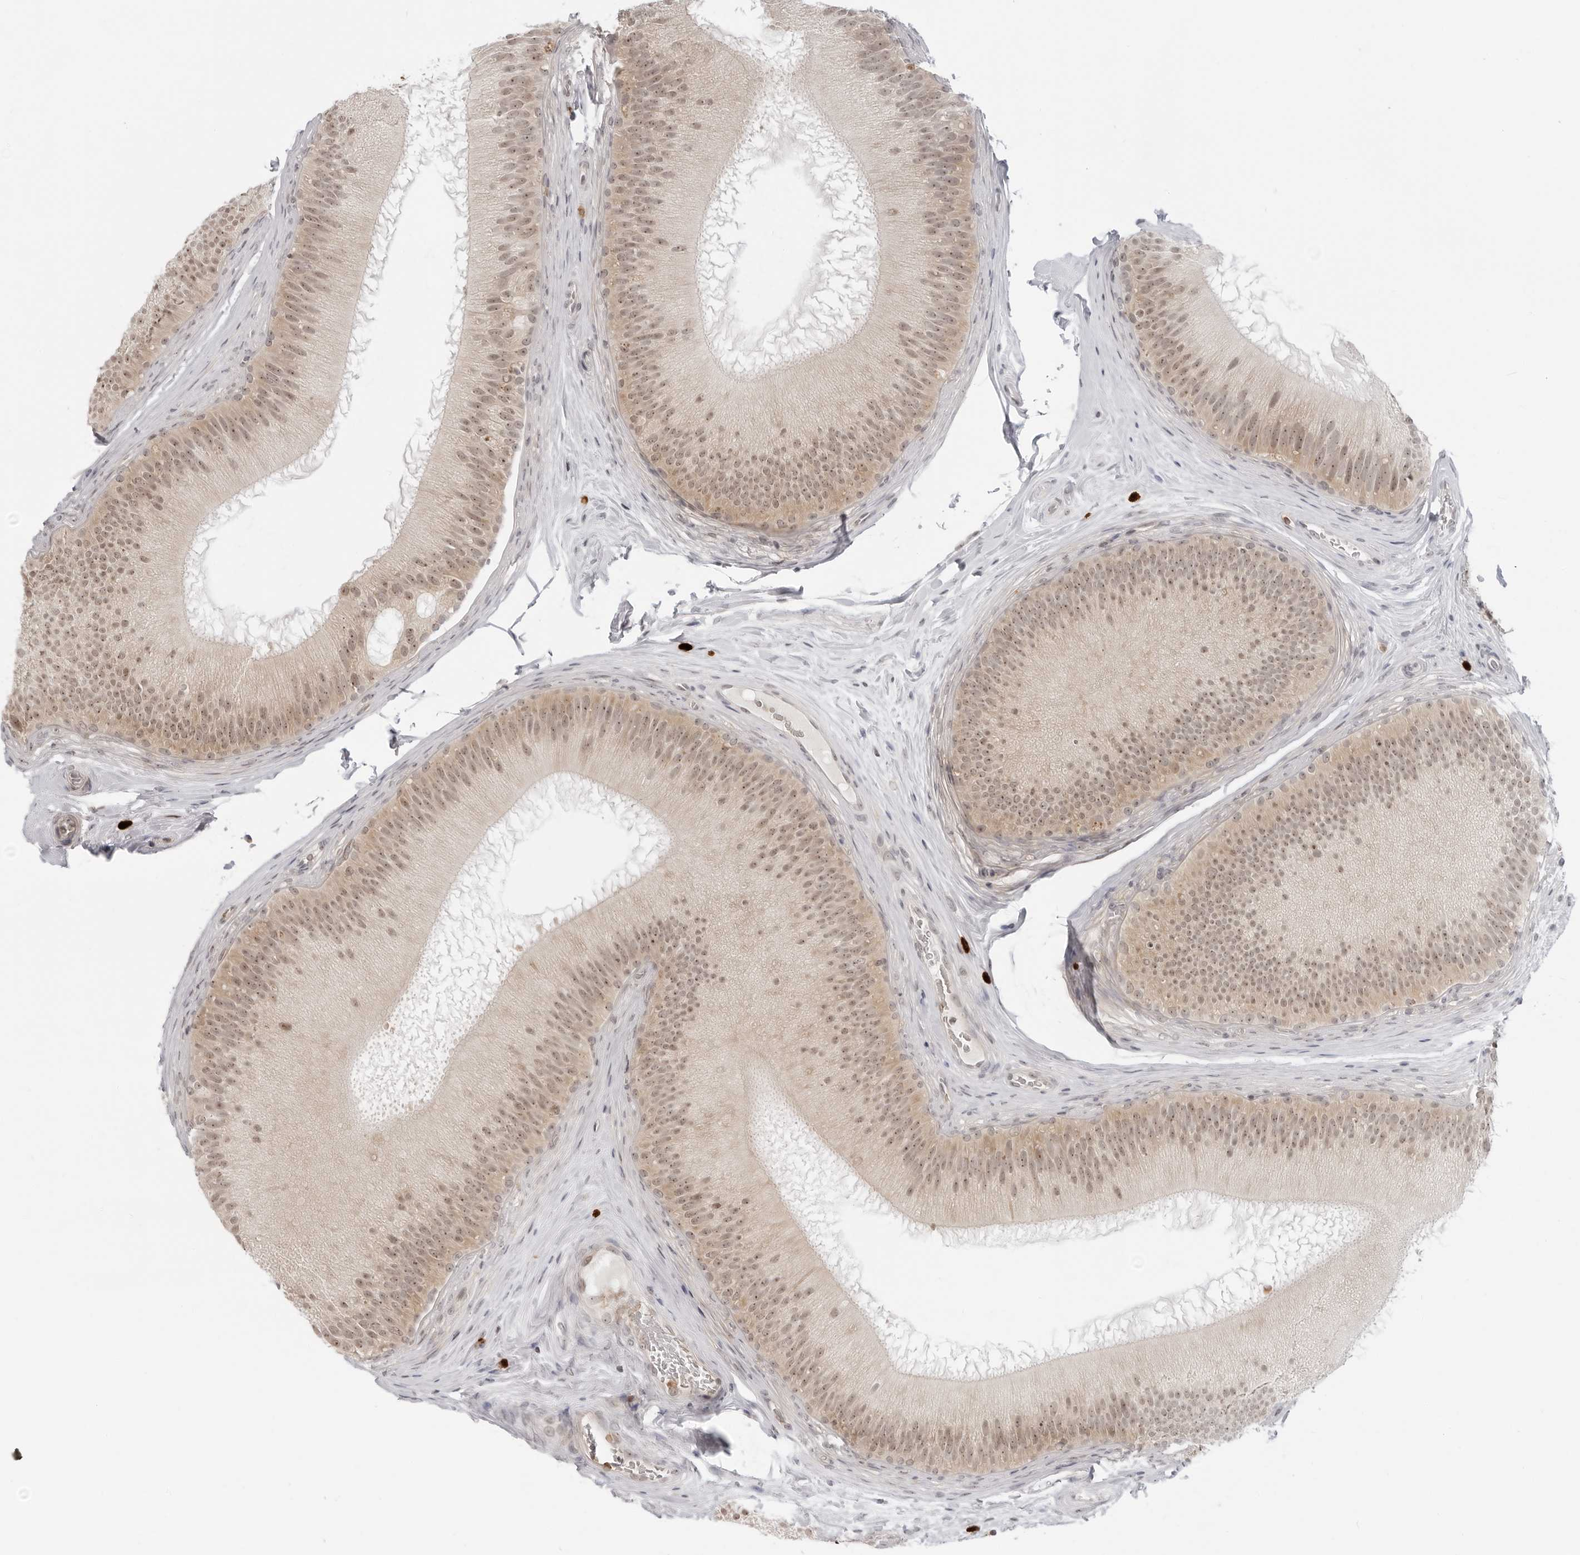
{"staining": {"intensity": "moderate", "quantity": ">75%", "location": "cytoplasmic/membranous,nuclear"}, "tissue": "epididymis", "cell_type": "Glandular cells", "image_type": "normal", "snomed": [{"axis": "morphology", "description": "Normal tissue, NOS"}, {"axis": "topography", "description": "Epididymis"}], "caption": "IHC staining of unremarkable epididymis, which reveals medium levels of moderate cytoplasmic/membranous,nuclear expression in approximately >75% of glandular cells indicating moderate cytoplasmic/membranous,nuclear protein expression. The staining was performed using DAB (3,3'-diaminobenzidine) (brown) for protein detection and nuclei were counterstained in hematoxylin (blue).", "gene": "SUGCT", "patient": {"sex": "male", "age": 45}}